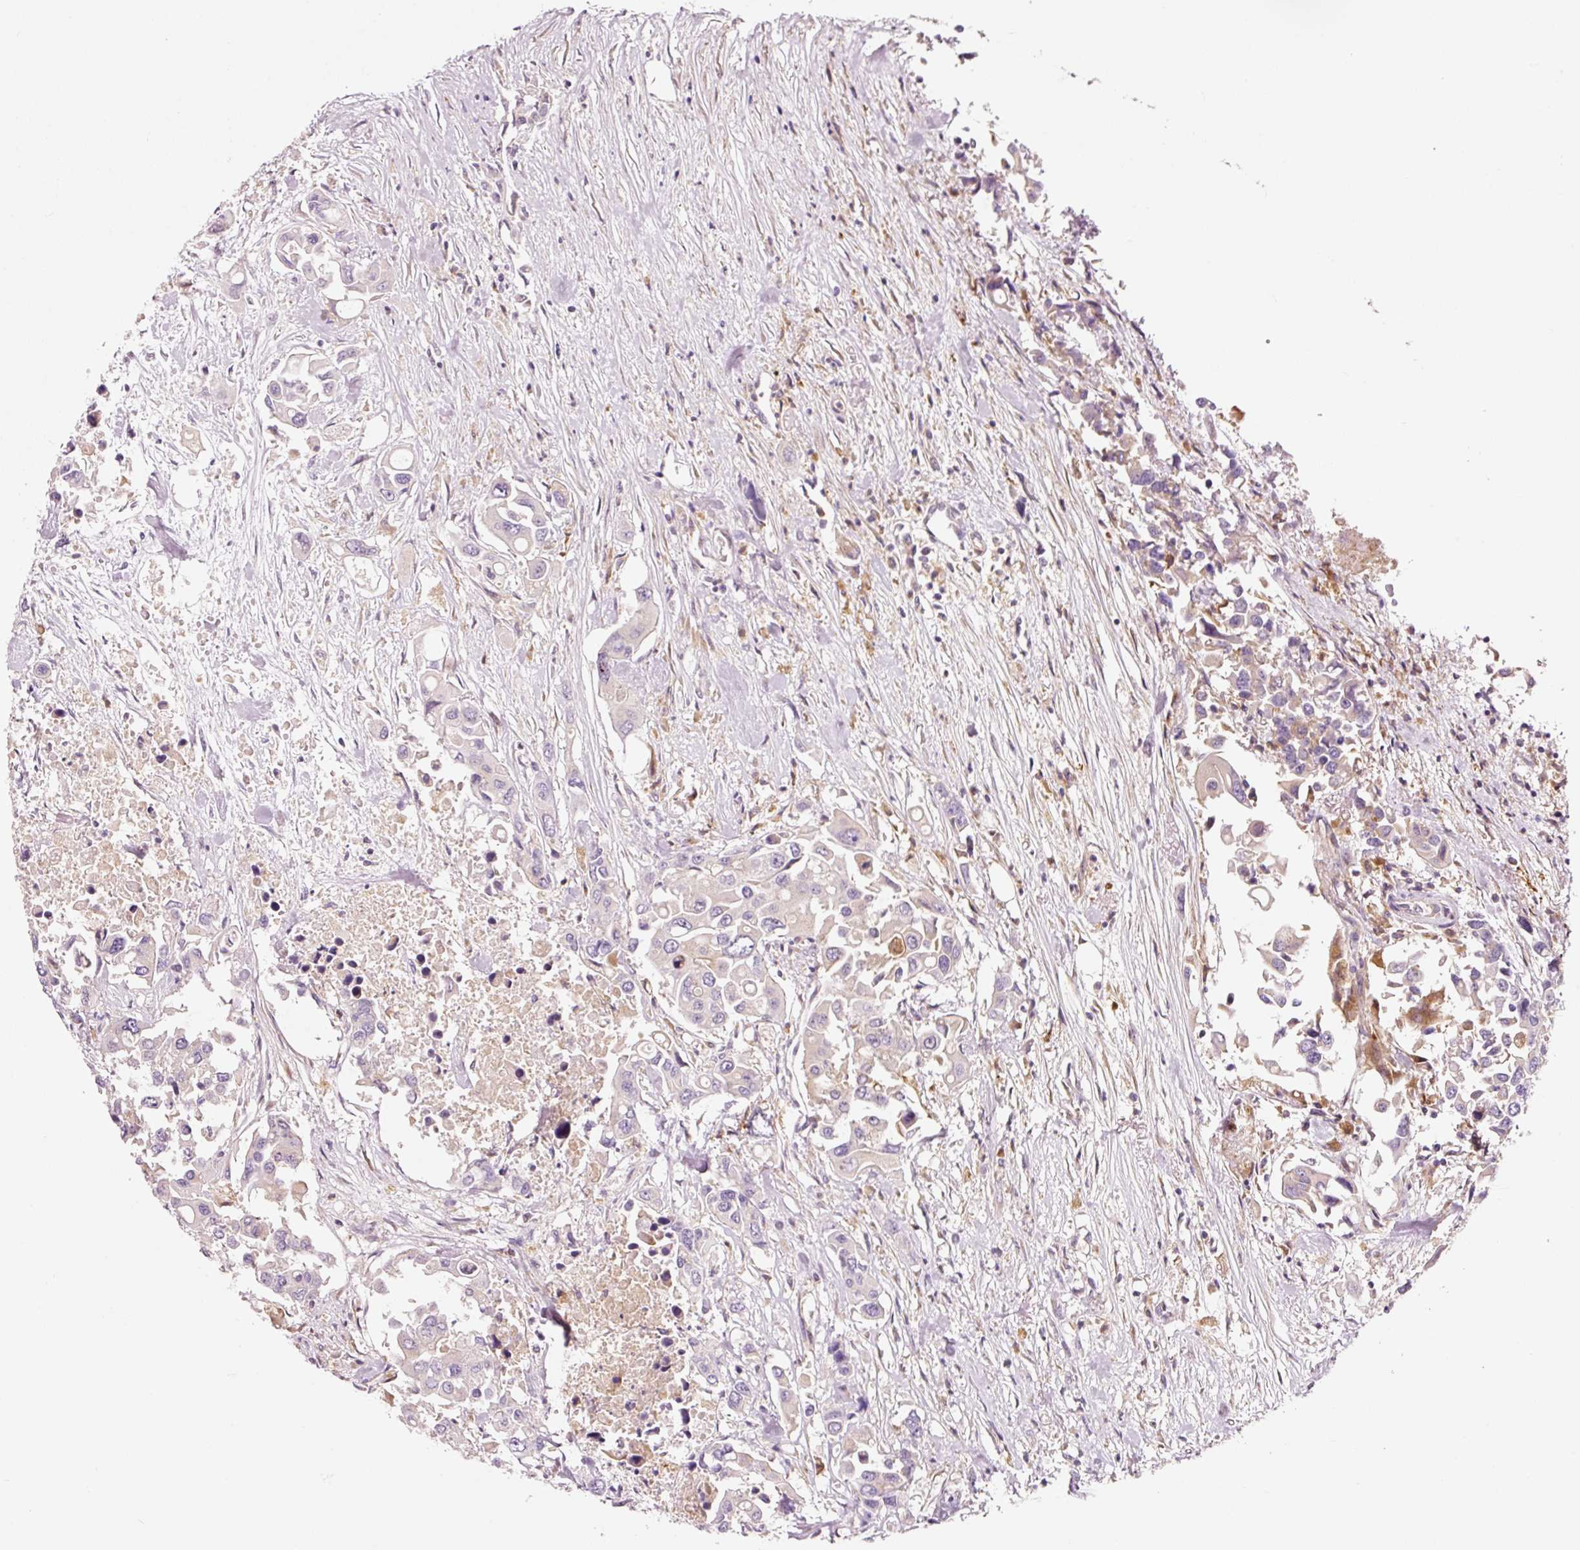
{"staining": {"intensity": "negative", "quantity": "none", "location": "none"}, "tissue": "colorectal cancer", "cell_type": "Tumor cells", "image_type": "cancer", "snomed": [{"axis": "morphology", "description": "Adenocarcinoma, NOS"}, {"axis": "topography", "description": "Colon"}], "caption": "IHC histopathology image of neoplastic tissue: human colorectal cancer (adenocarcinoma) stained with DAB (3,3'-diaminobenzidine) displays no significant protein staining in tumor cells.", "gene": "NAPA", "patient": {"sex": "male", "age": 77}}